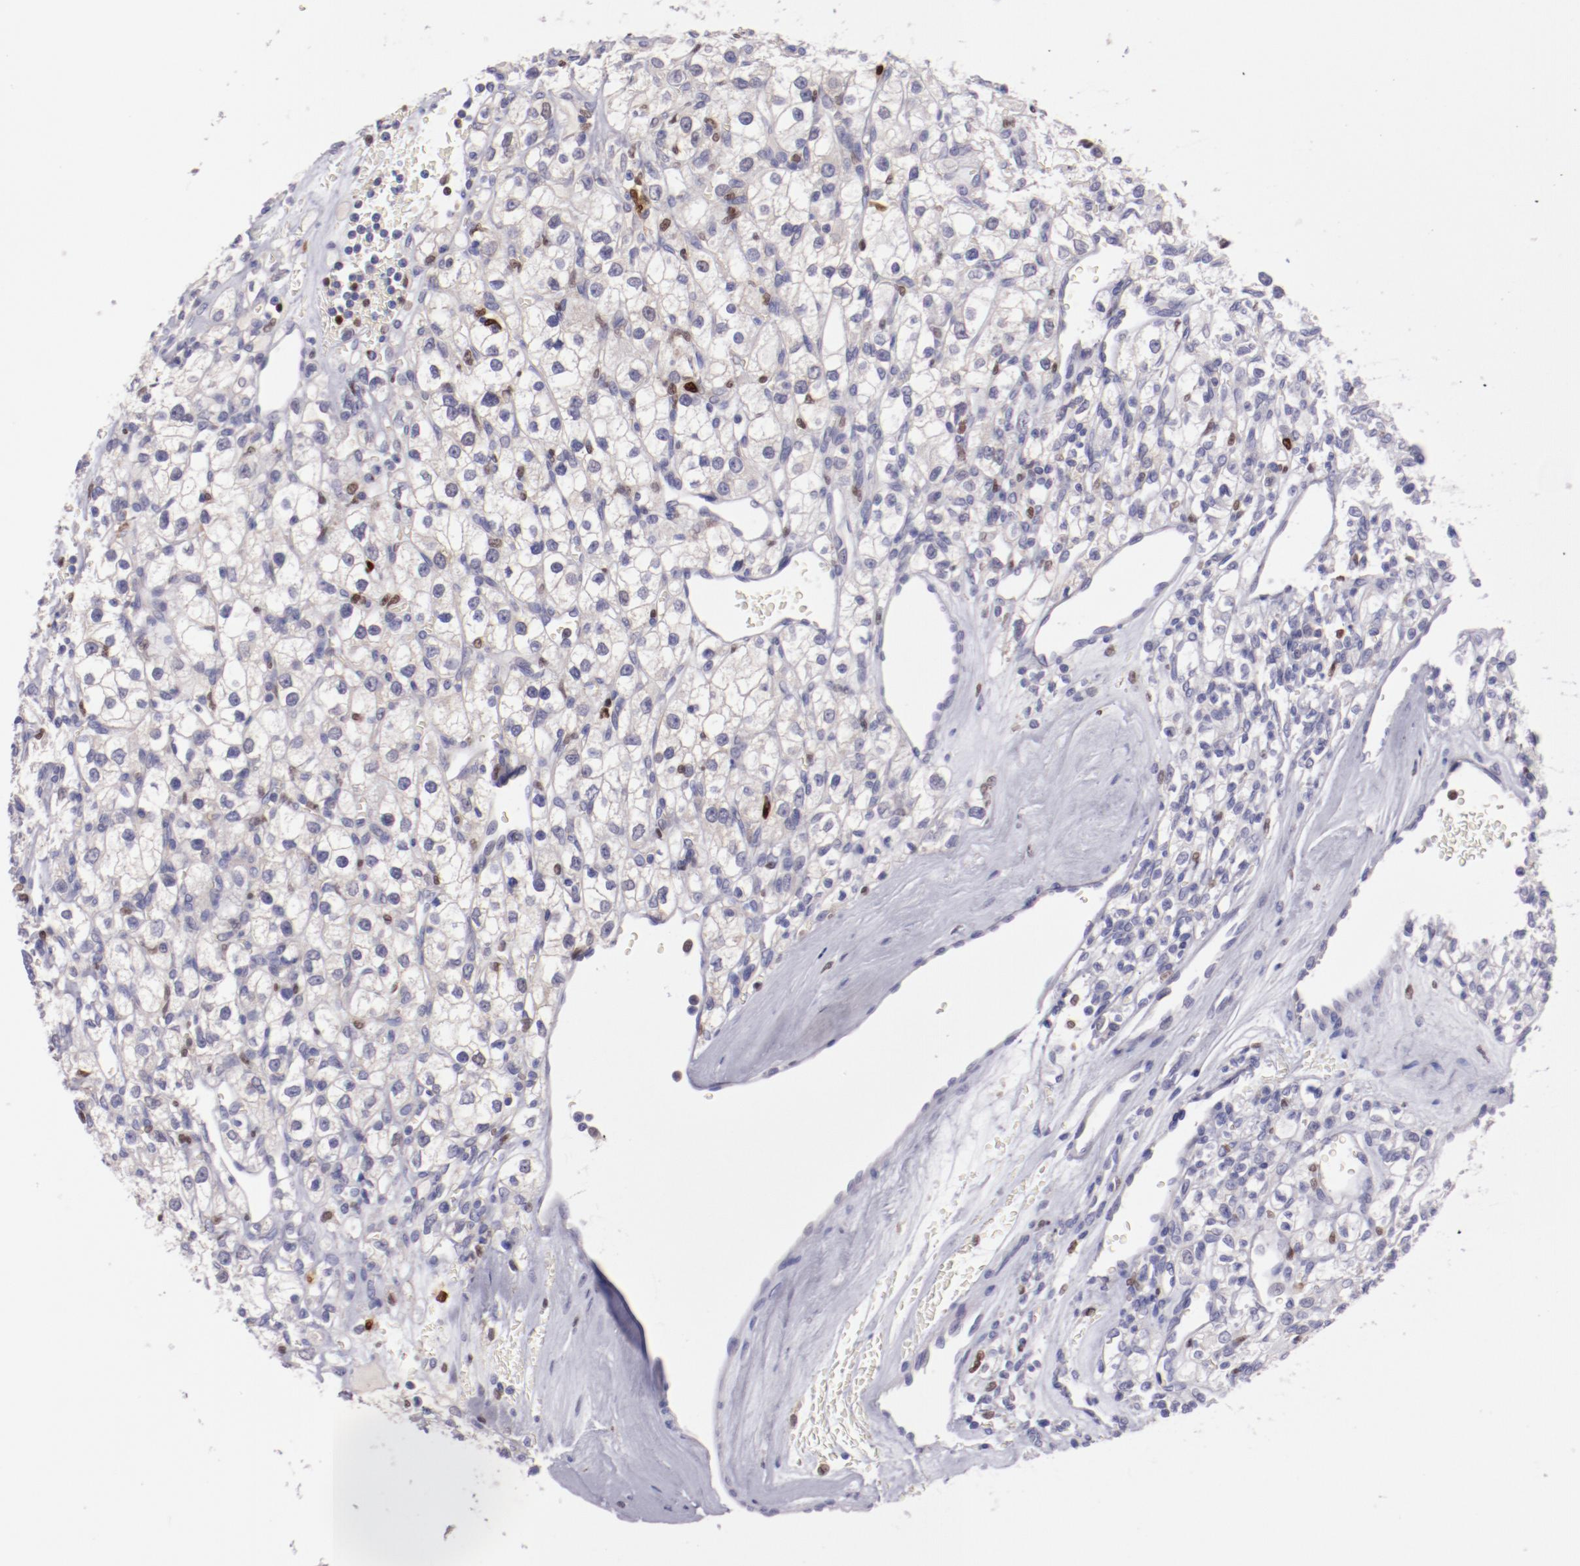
{"staining": {"intensity": "negative", "quantity": "none", "location": "none"}, "tissue": "renal cancer", "cell_type": "Tumor cells", "image_type": "cancer", "snomed": [{"axis": "morphology", "description": "Adenocarcinoma, NOS"}, {"axis": "topography", "description": "Kidney"}], "caption": "Renal adenocarcinoma was stained to show a protein in brown. There is no significant expression in tumor cells.", "gene": "IRF8", "patient": {"sex": "female", "age": 62}}